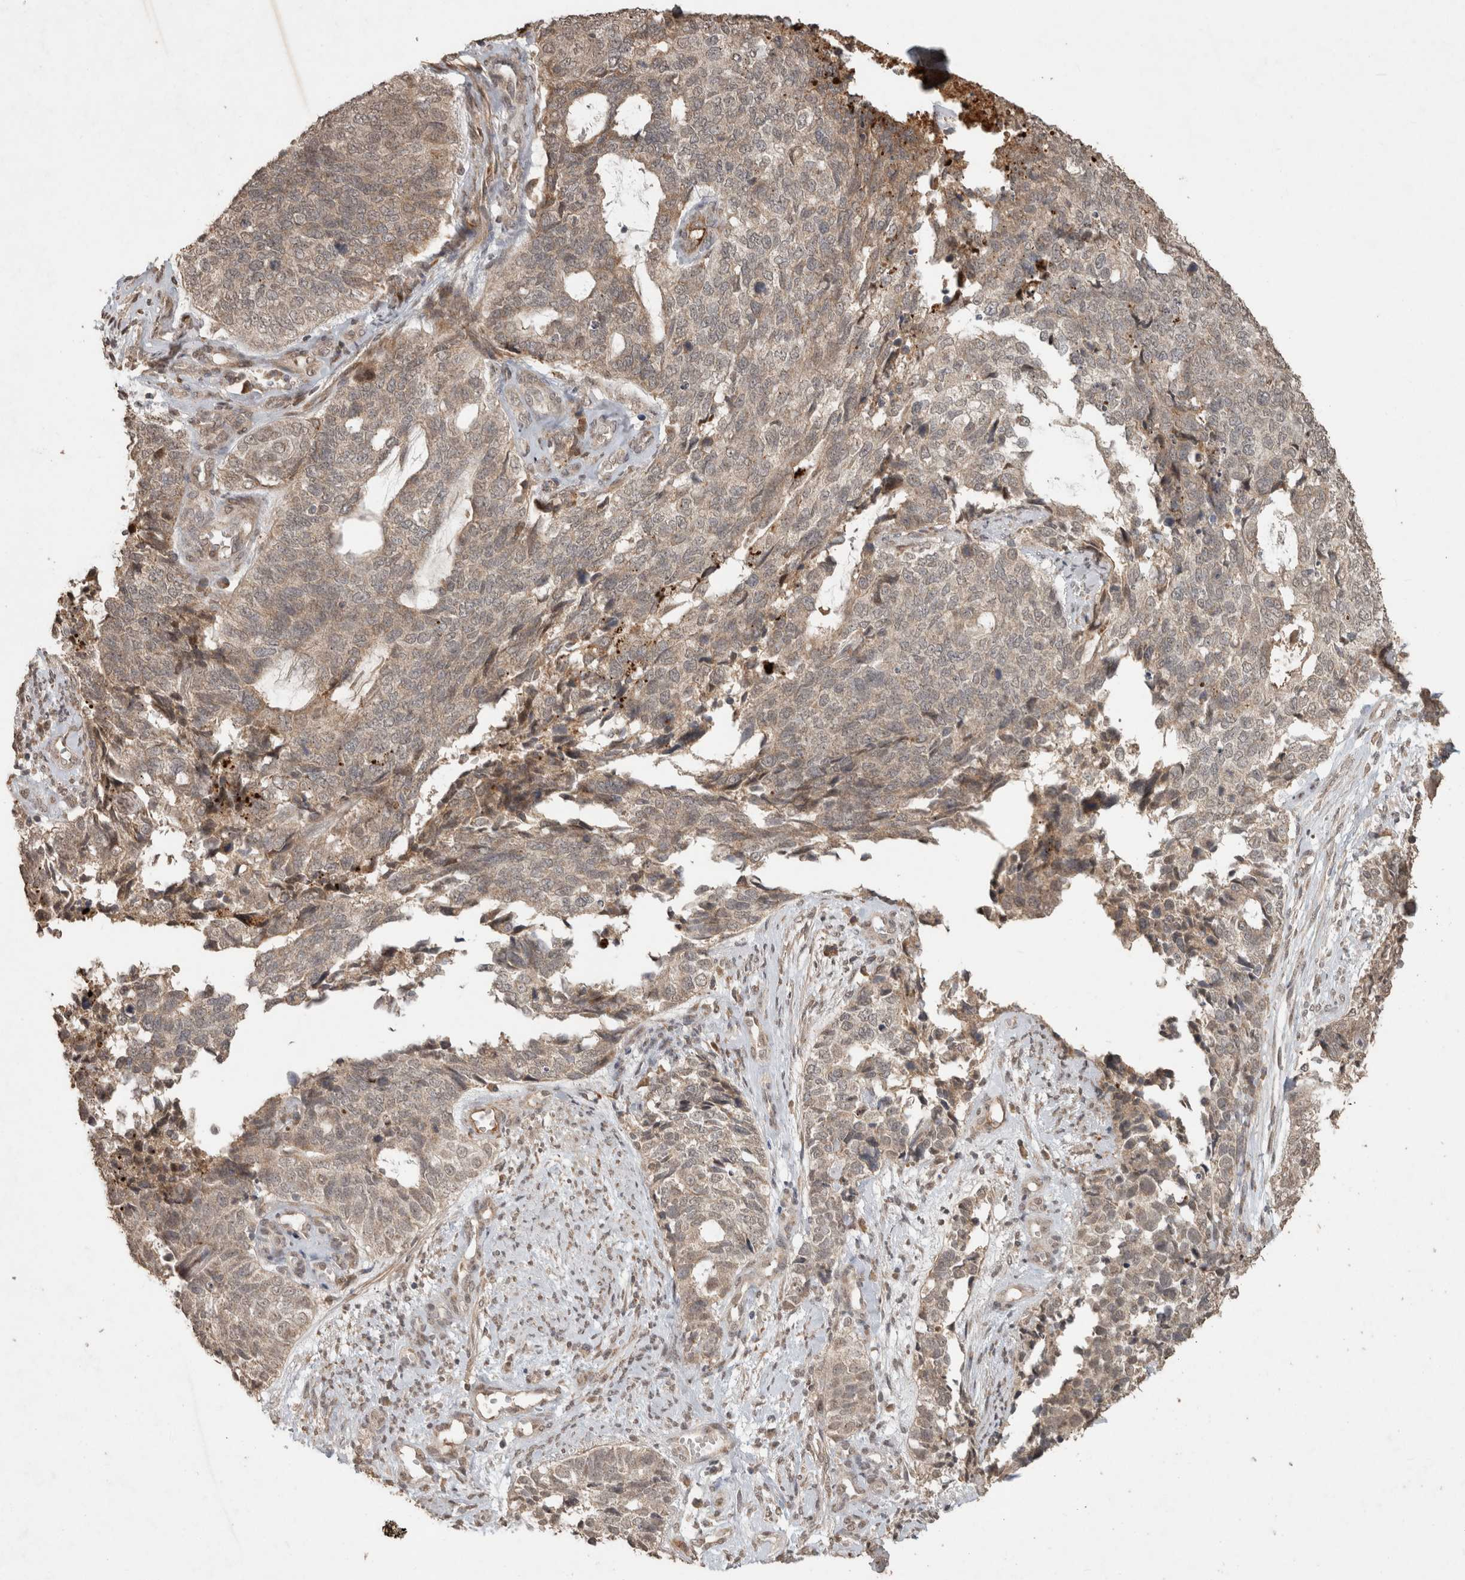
{"staining": {"intensity": "weak", "quantity": ">75%", "location": "cytoplasmic/membranous"}, "tissue": "cervical cancer", "cell_type": "Tumor cells", "image_type": "cancer", "snomed": [{"axis": "morphology", "description": "Squamous cell carcinoma, NOS"}, {"axis": "topography", "description": "Cervix"}], "caption": "Immunohistochemistry (IHC) of human cervical cancer (squamous cell carcinoma) reveals low levels of weak cytoplasmic/membranous expression in about >75% of tumor cells.", "gene": "FAM3A", "patient": {"sex": "female", "age": 63}}